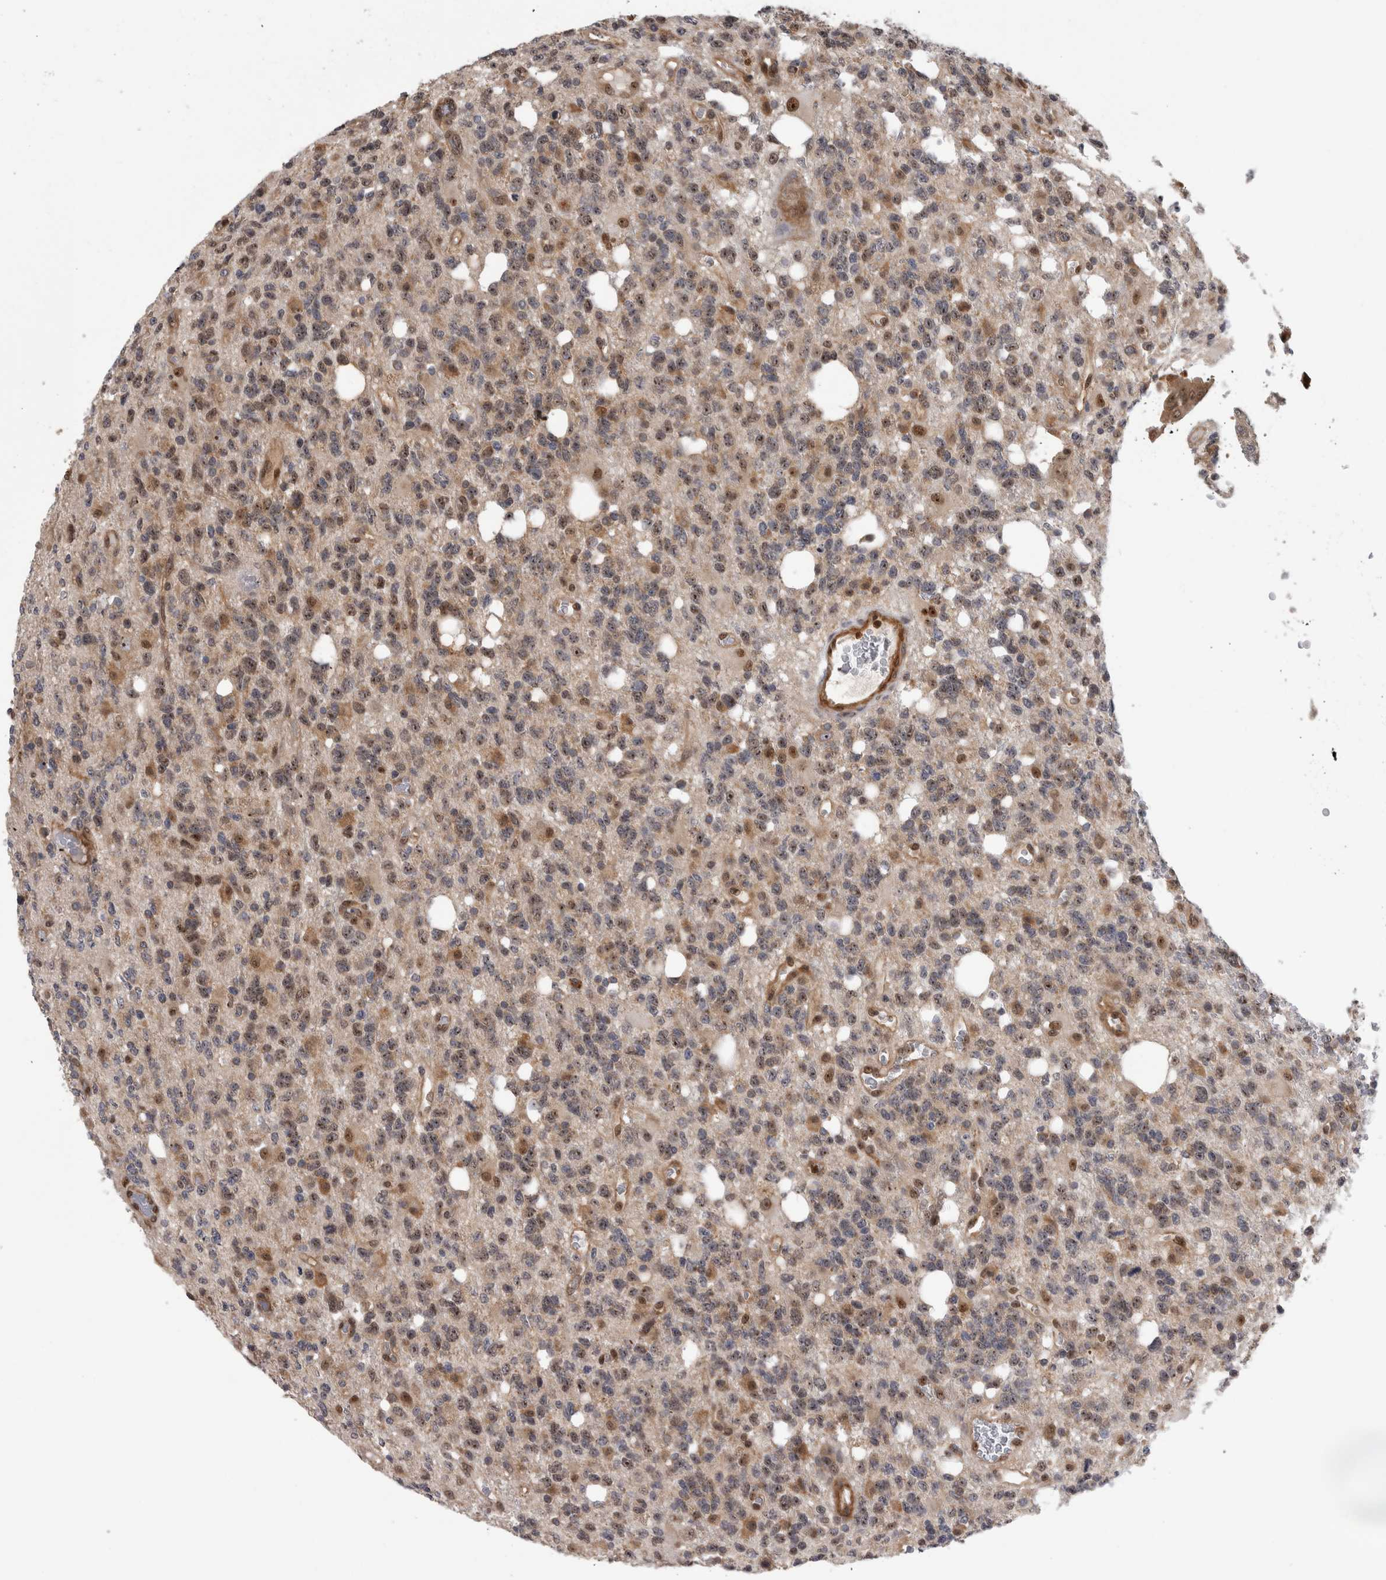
{"staining": {"intensity": "moderate", "quantity": "<25%", "location": "cytoplasmic/membranous,nuclear"}, "tissue": "glioma", "cell_type": "Tumor cells", "image_type": "cancer", "snomed": [{"axis": "morphology", "description": "Glioma, malignant, High grade"}, {"axis": "topography", "description": "Brain"}], "caption": "Moderate cytoplasmic/membranous and nuclear protein expression is appreciated in approximately <25% of tumor cells in malignant glioma (high-grade).", "gene": "TDRD7", "patient": {"sex": "female", "age": 62}}